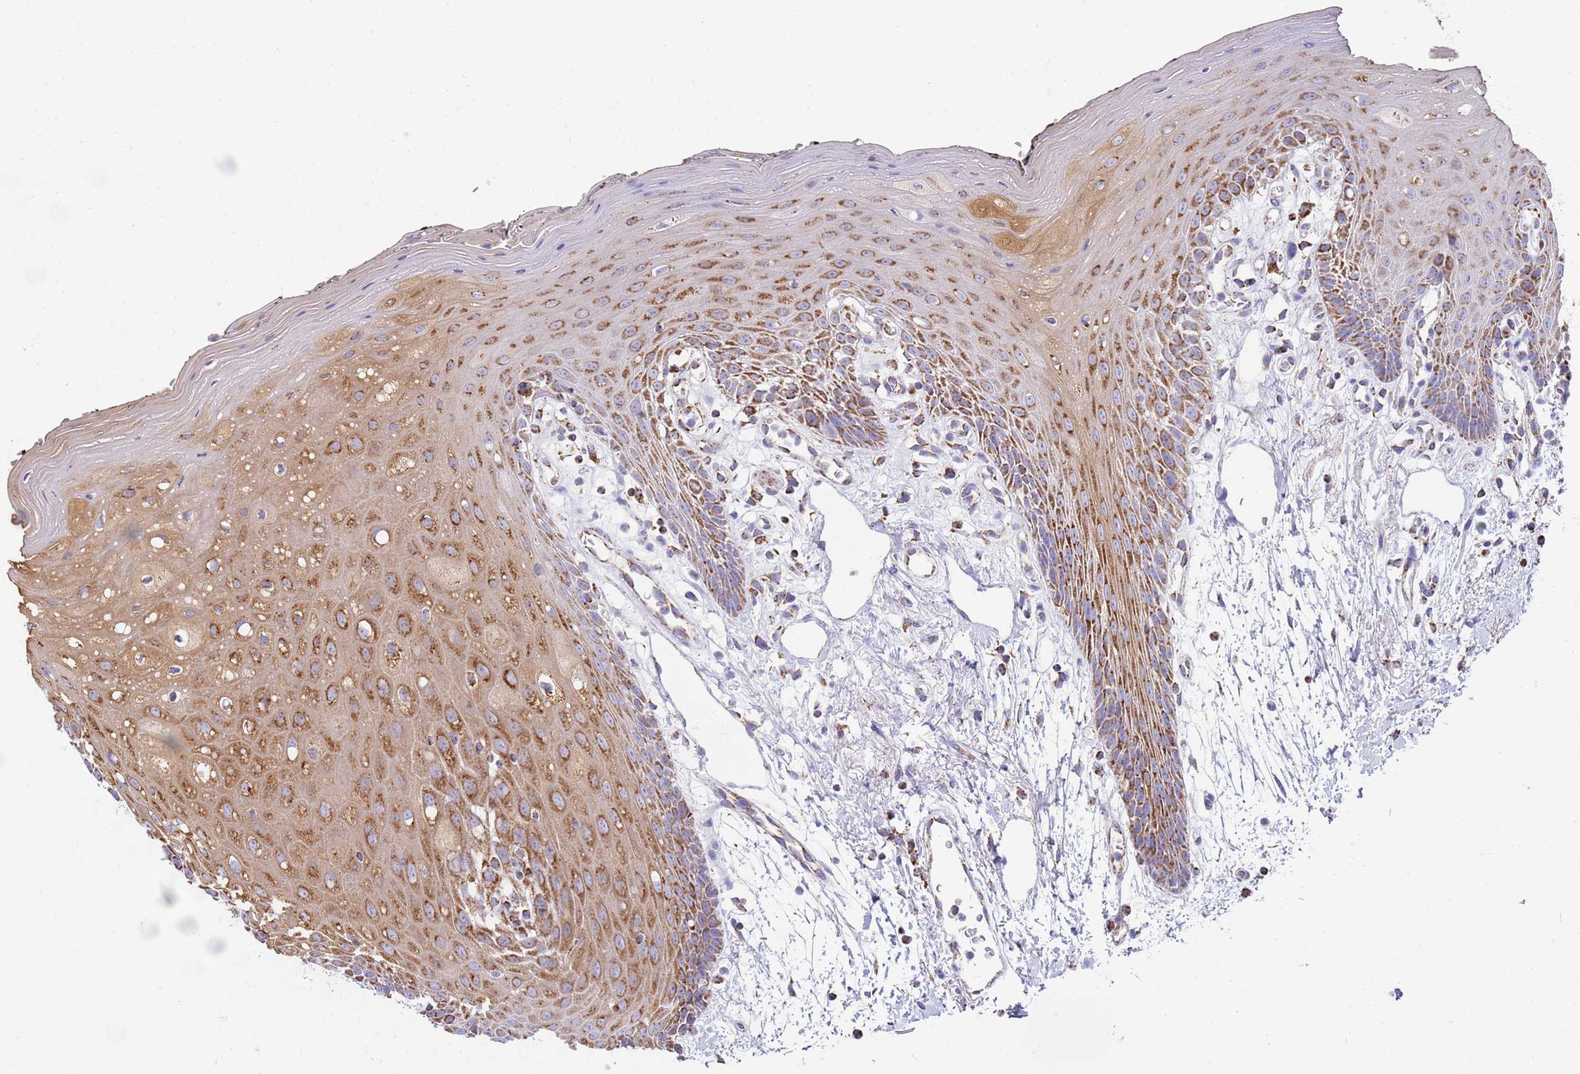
{"staining": {"intensity": "moderate", "quantity": ">75%", "location": "cytoplasmic/membranous"}, "tissue": "oral mucosa", "cell_type": "Squamous epithelial cells", "image_type": "normal", "snomed": [{"axis": "morphology", "description": "Normal tissue, NOS"}, {"axis": "topography", "description": "Oral tissue"}, {"axis": "topography", "description": "Tounge, NOS"}], "caption": "Immunohistochemistry staining of benign oral mucosa, which demonstrates medium levels of moderate cytoplasmic/membranous expression in about >75% of squamous epithelial cells indicating moderate cytoplasmic/membranous protein staining. The staining was performed using DAB (3,3'-diaminobenzidine) (brown) for protein detection and nuclei were counterstained in hematoxylin (blue).", "gene": "TTLL1", "patient": {"sex": "female", "age": 59}}